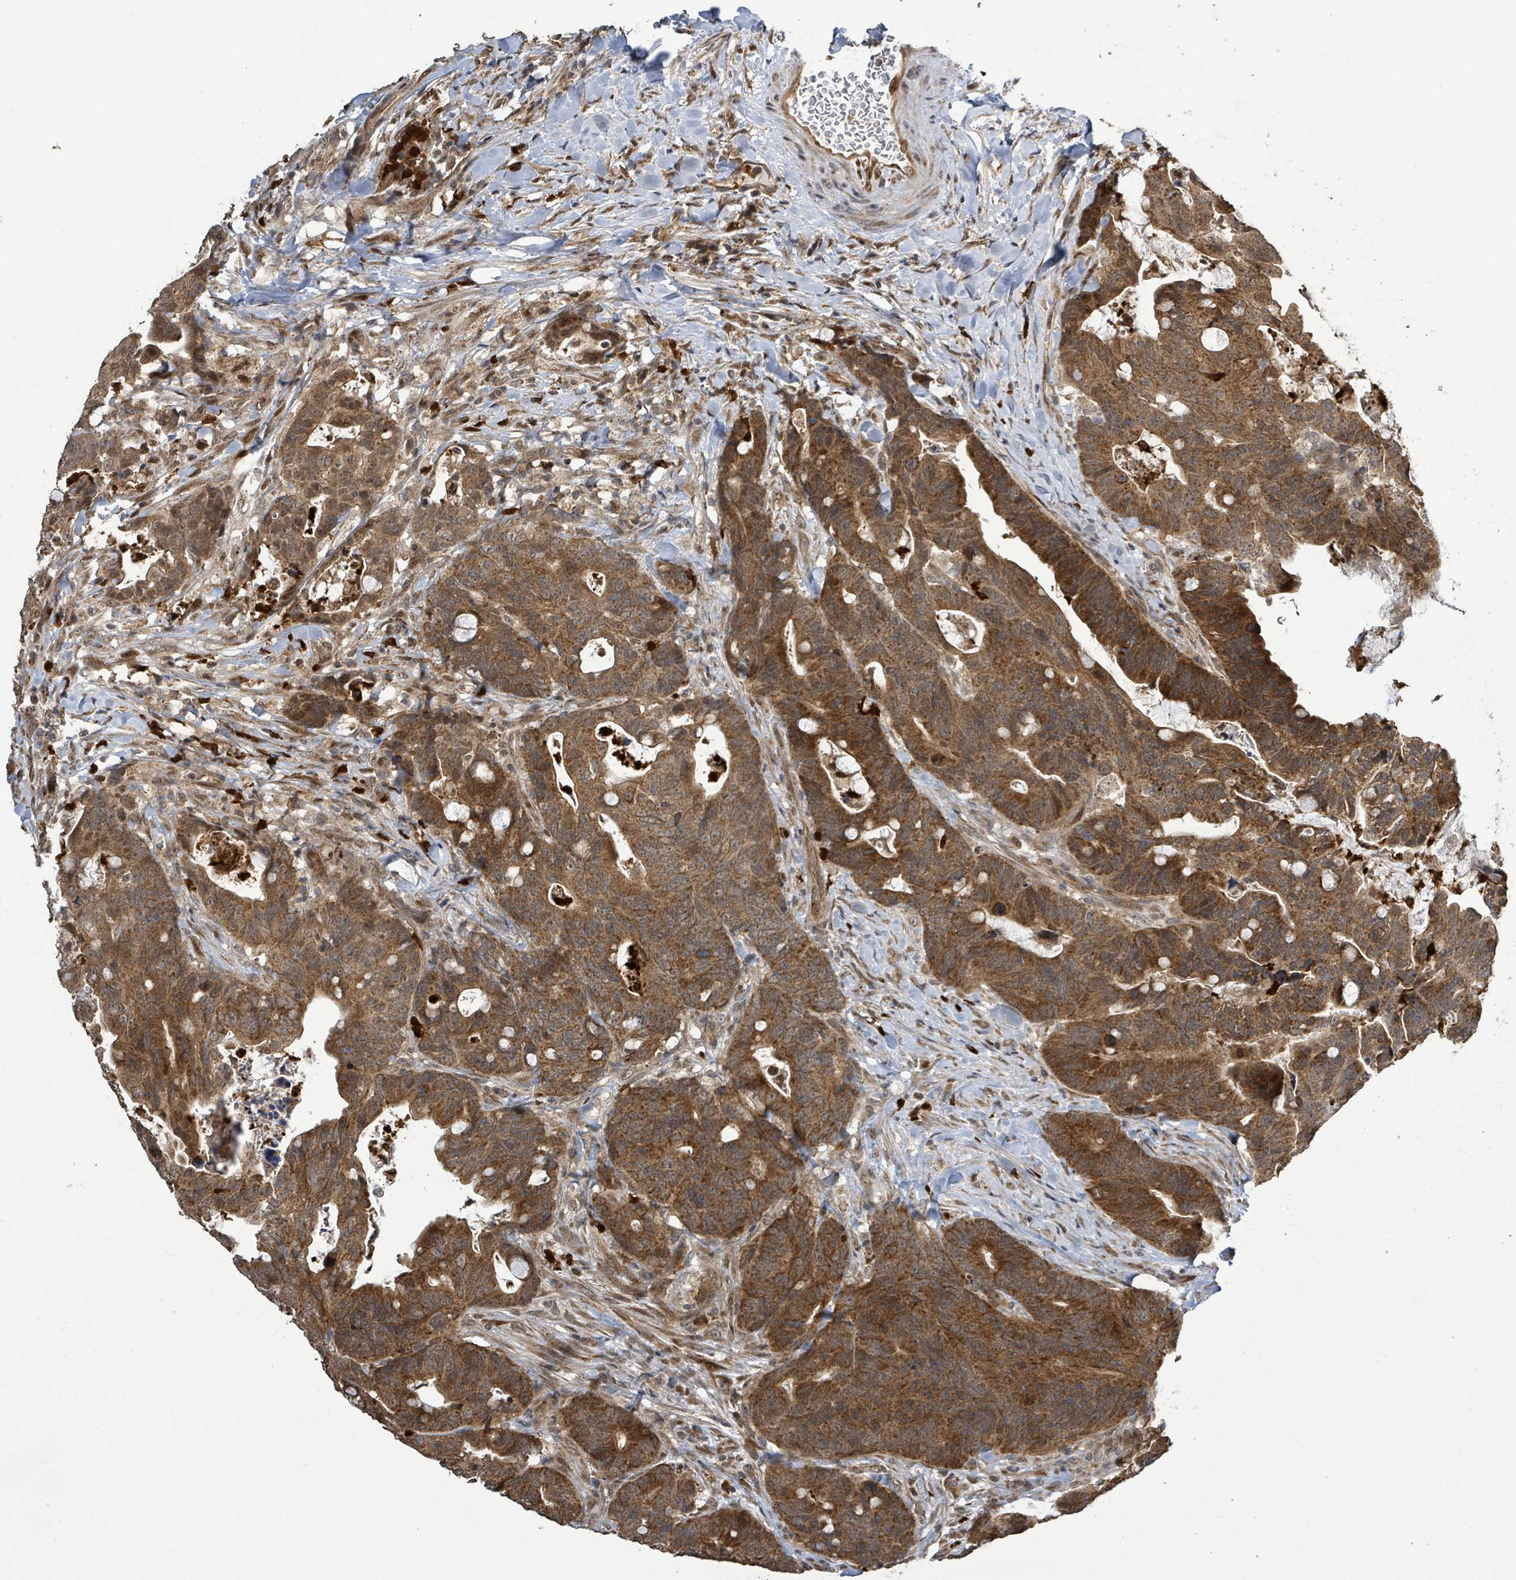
{"staining": {"intensity": "strong", "quantity": ">75%", "location": "cytoplasmic/membranous"}, "tissue": "colorectal cancer", "cell_type": "Tumor cells", "image_type": "cancer", "snomed": [{"axis": "morphology", "description": "Adenocarcinoma, NOS"}, {"axis": "topography", "description": "Colon"}], "caption": "Immunohistochemical staining of colorectal cancer shows strong cytoplasmic/membranous protein positivity in about >75% of tumor cells.", "gene": "COQ6", "patient": {"sex": "female", "age": 82}}